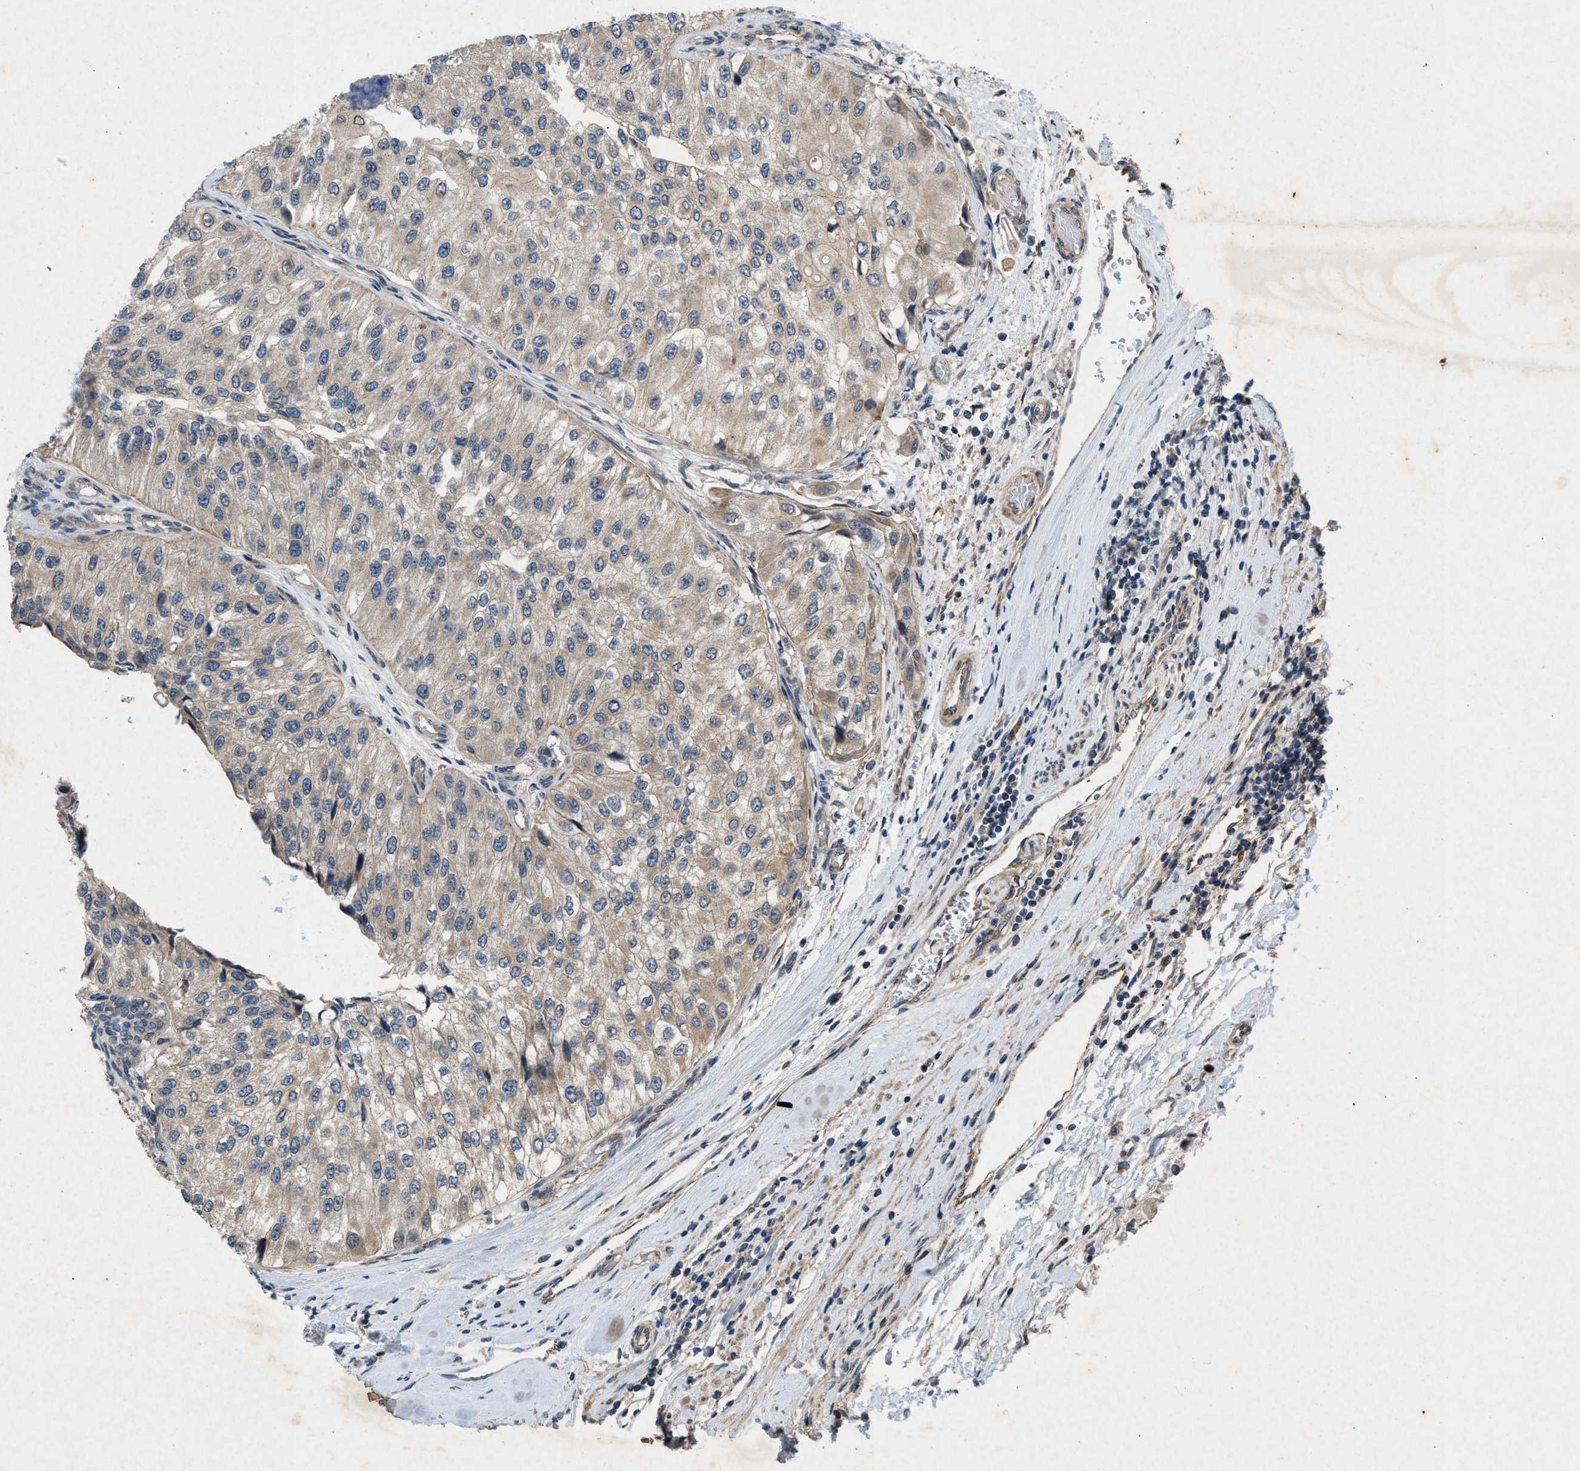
{"staining": {"intensity": "weak", "quantity": "25%-75%", "location": "cytoplasmic/membranous"}, "tissue": "urothelial cancer", "cell_type": "Tumor cells", "image_type": "cancer", "snomed": [{"axis": "morphology", "description": "Urothelial carcinoma, High grade"}, {"axis": "topography", "description": "Kidney"}, {"axis": "topography", "description": "Urinary bladder"}], "caption": "Human urothelial cancer stained with a protein marker shows weak staining in tumor cells.", "gene": "PRKG2", "patient": {"sex": "male", "age": 77}}